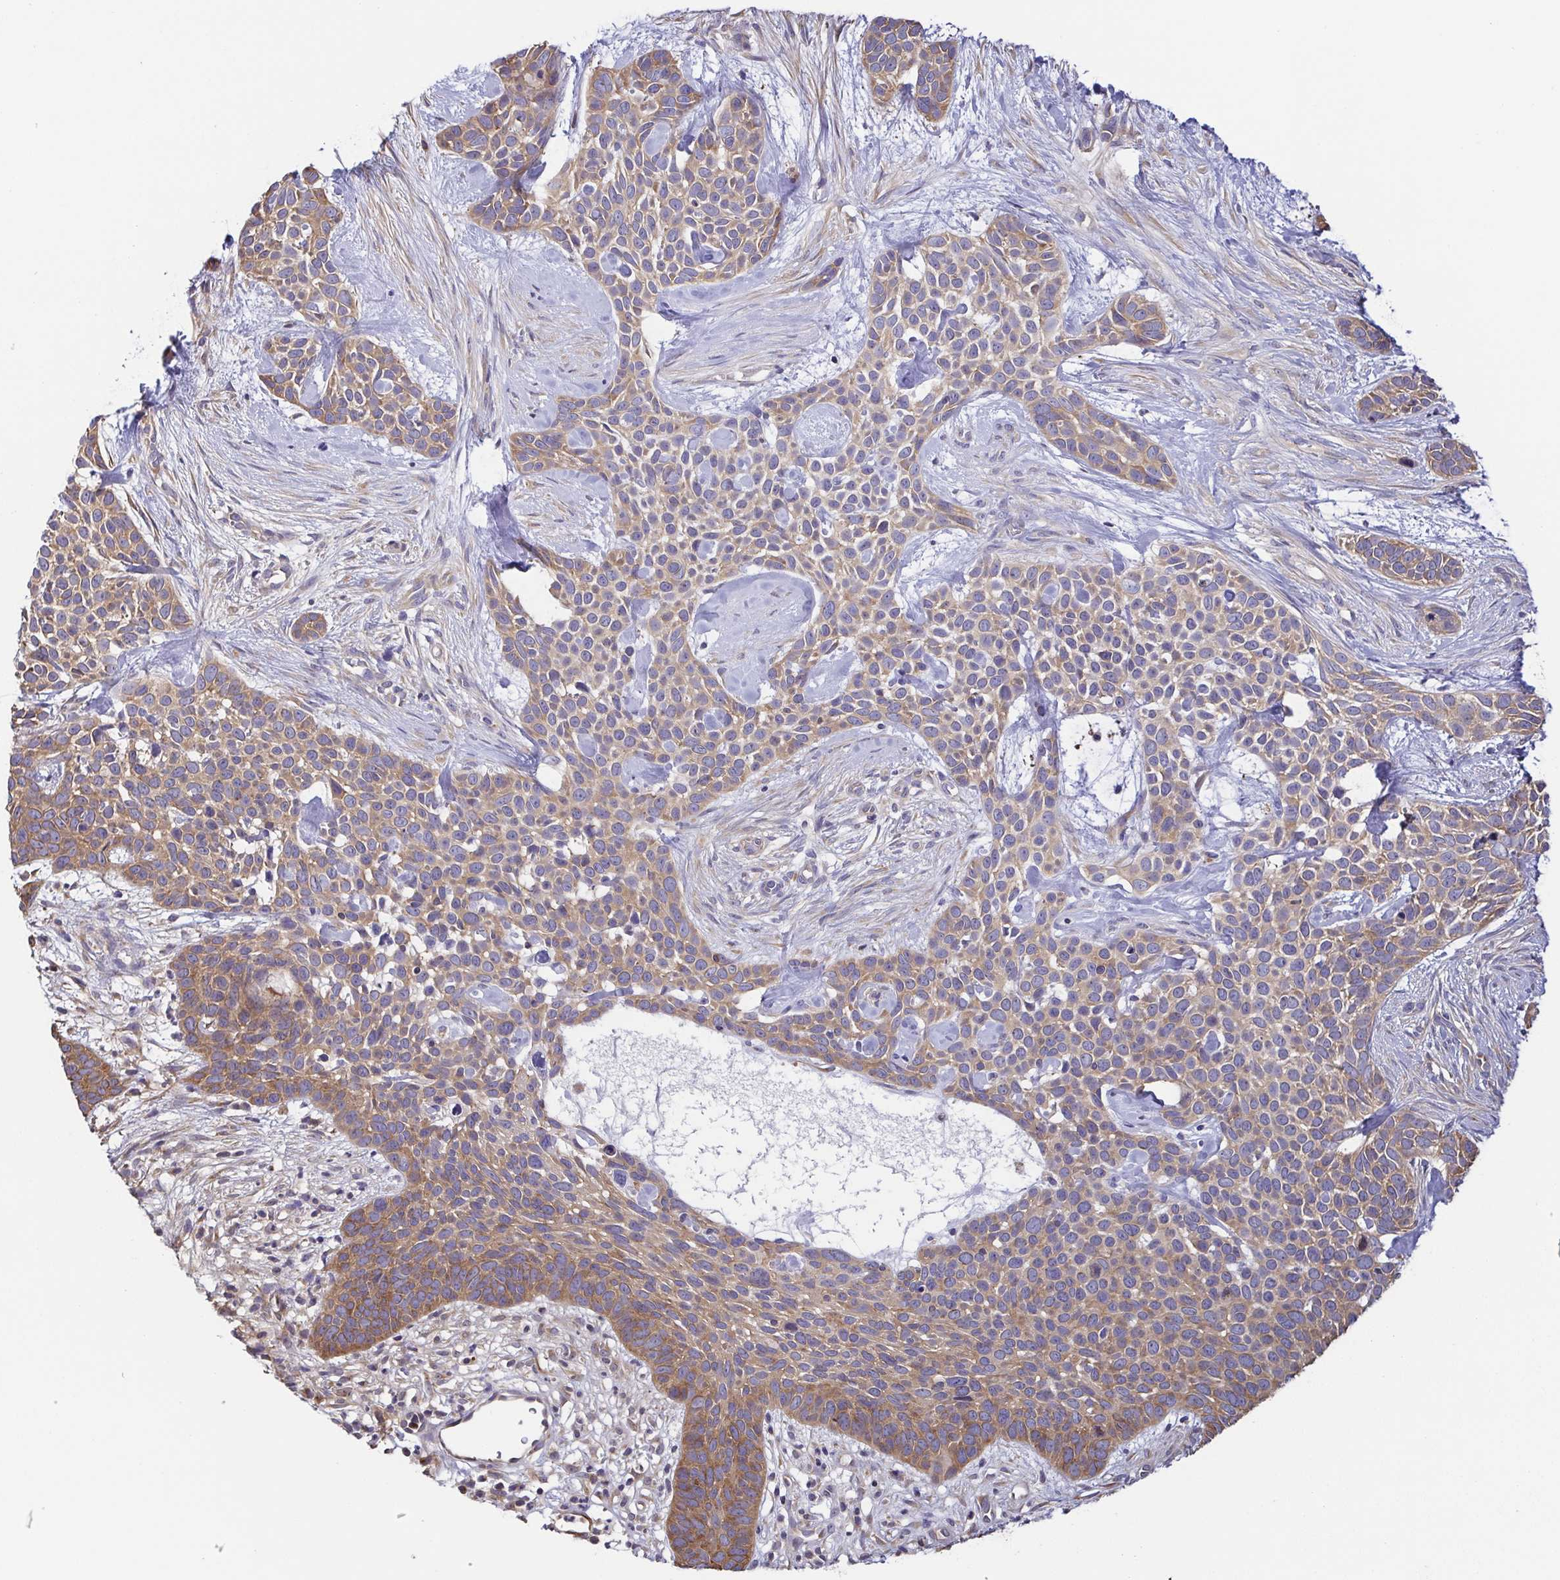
{"staining": {"intensity": "weak", "quantity": ">75%", "location": "cytoplasmic/membranous"}, "tissue": "skin cancer", "cell_type": "Tumor cells", "image_type": "cancer", "snomed": [{"axis": "morphology", "description": "Basal cell carcinoma"}, {"axis": "topography", "description": "Skin"}], "caption": "A low amount of weak cytoplasmic/membranous staining is seen in approximately >75% of tumor cells in skin cancer (basal cell carcinoma) tissue. Nuclei are stained in blue.", "gene": "EIF3D", "patient": {"sex": "male", "age": 69}}